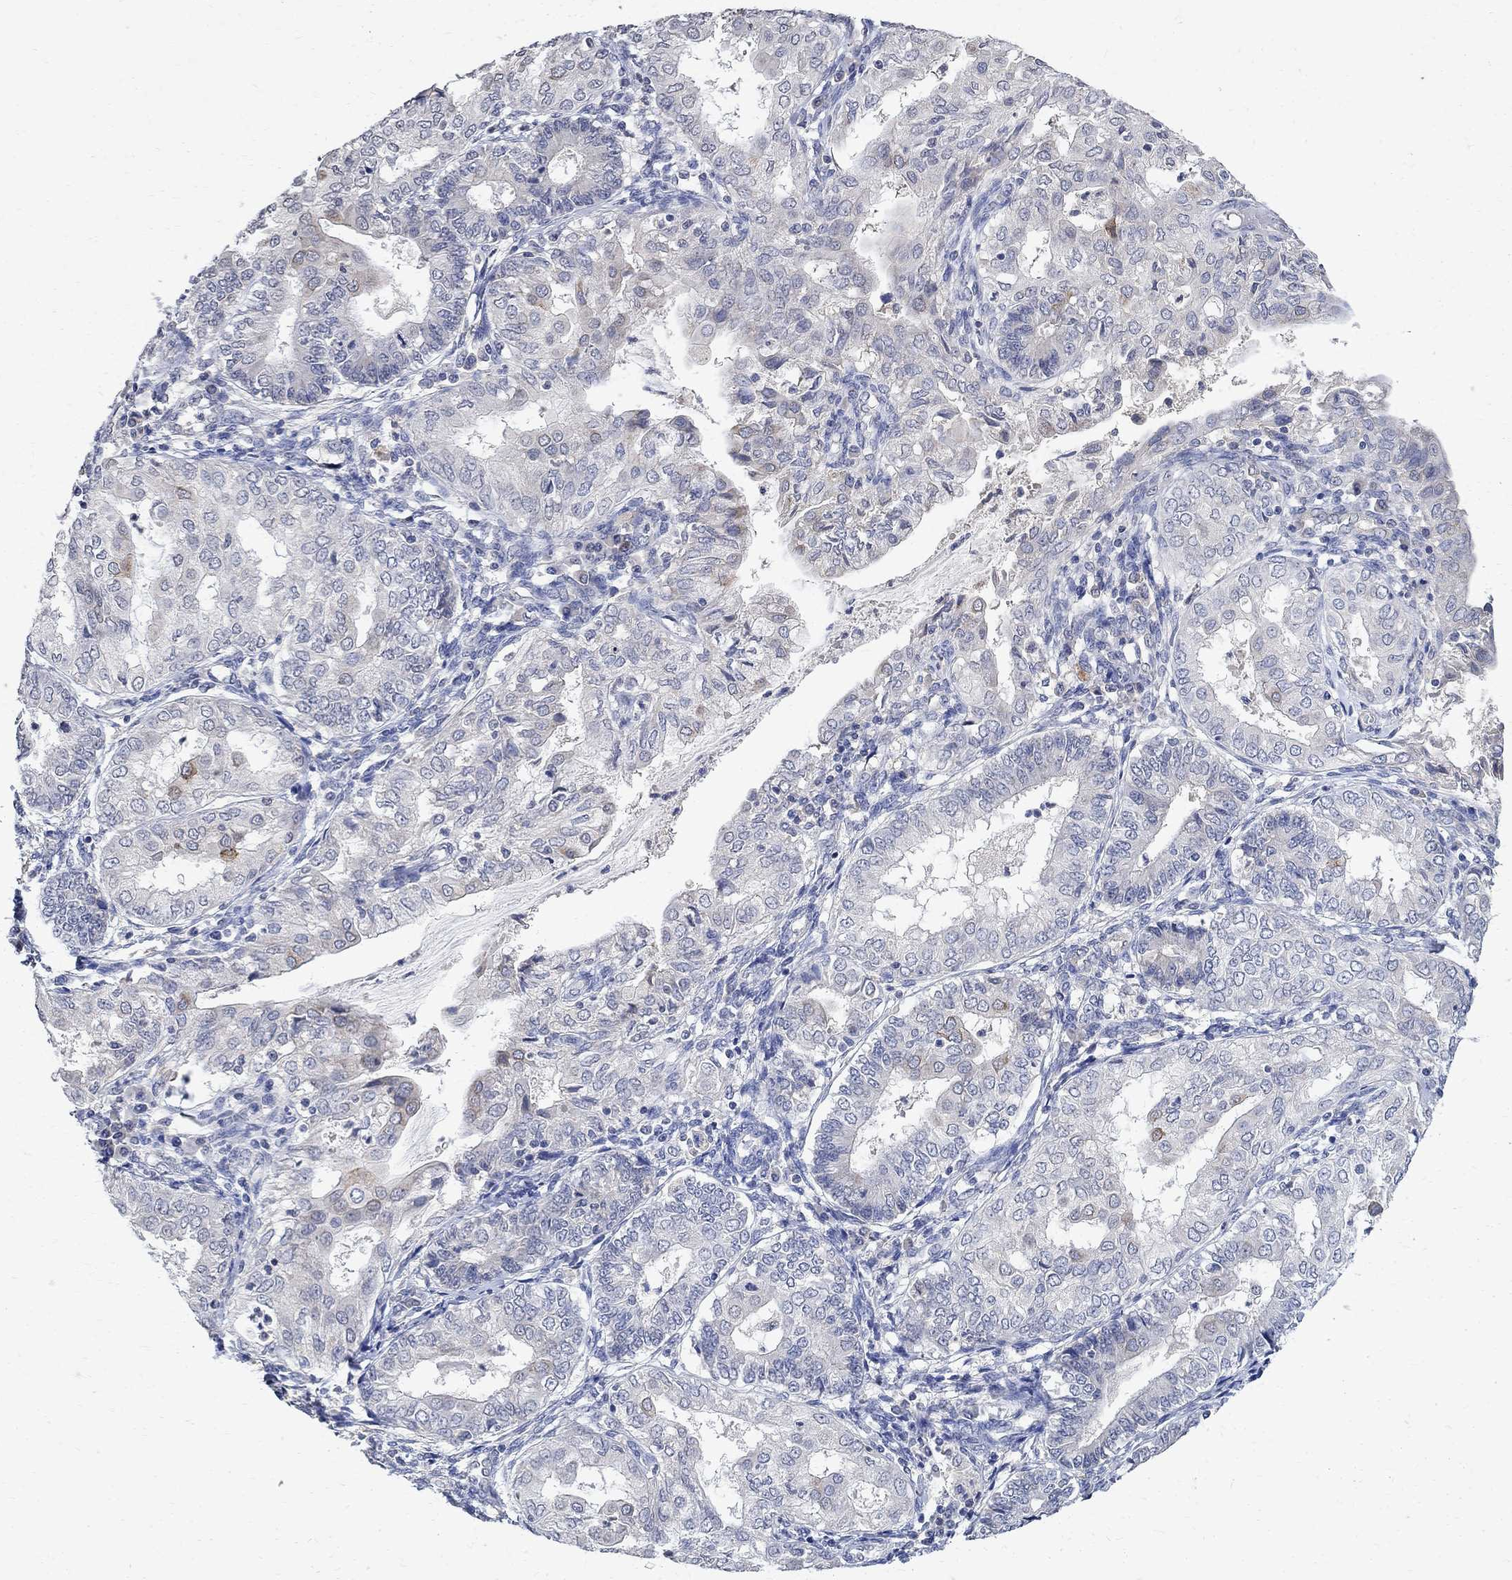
{"staining": {"intensity": "negative", "quantity": "none", "location": "none"}, "tissue": "endometrial cancer", "cell_type": "Tumor cells", "image_type": "cancer", "snomed": [{"axis": "morphology", "description": "Adenocarcinoma, NOS"}, {"axis": "topography", "description": "Endometrium"}], "caption": "Human endometrial cancer stained for a protein using IHC reveals no expression in tumor cells.", "gene": "TMEM169", "patient": {"sex": "female", "age": 68}}